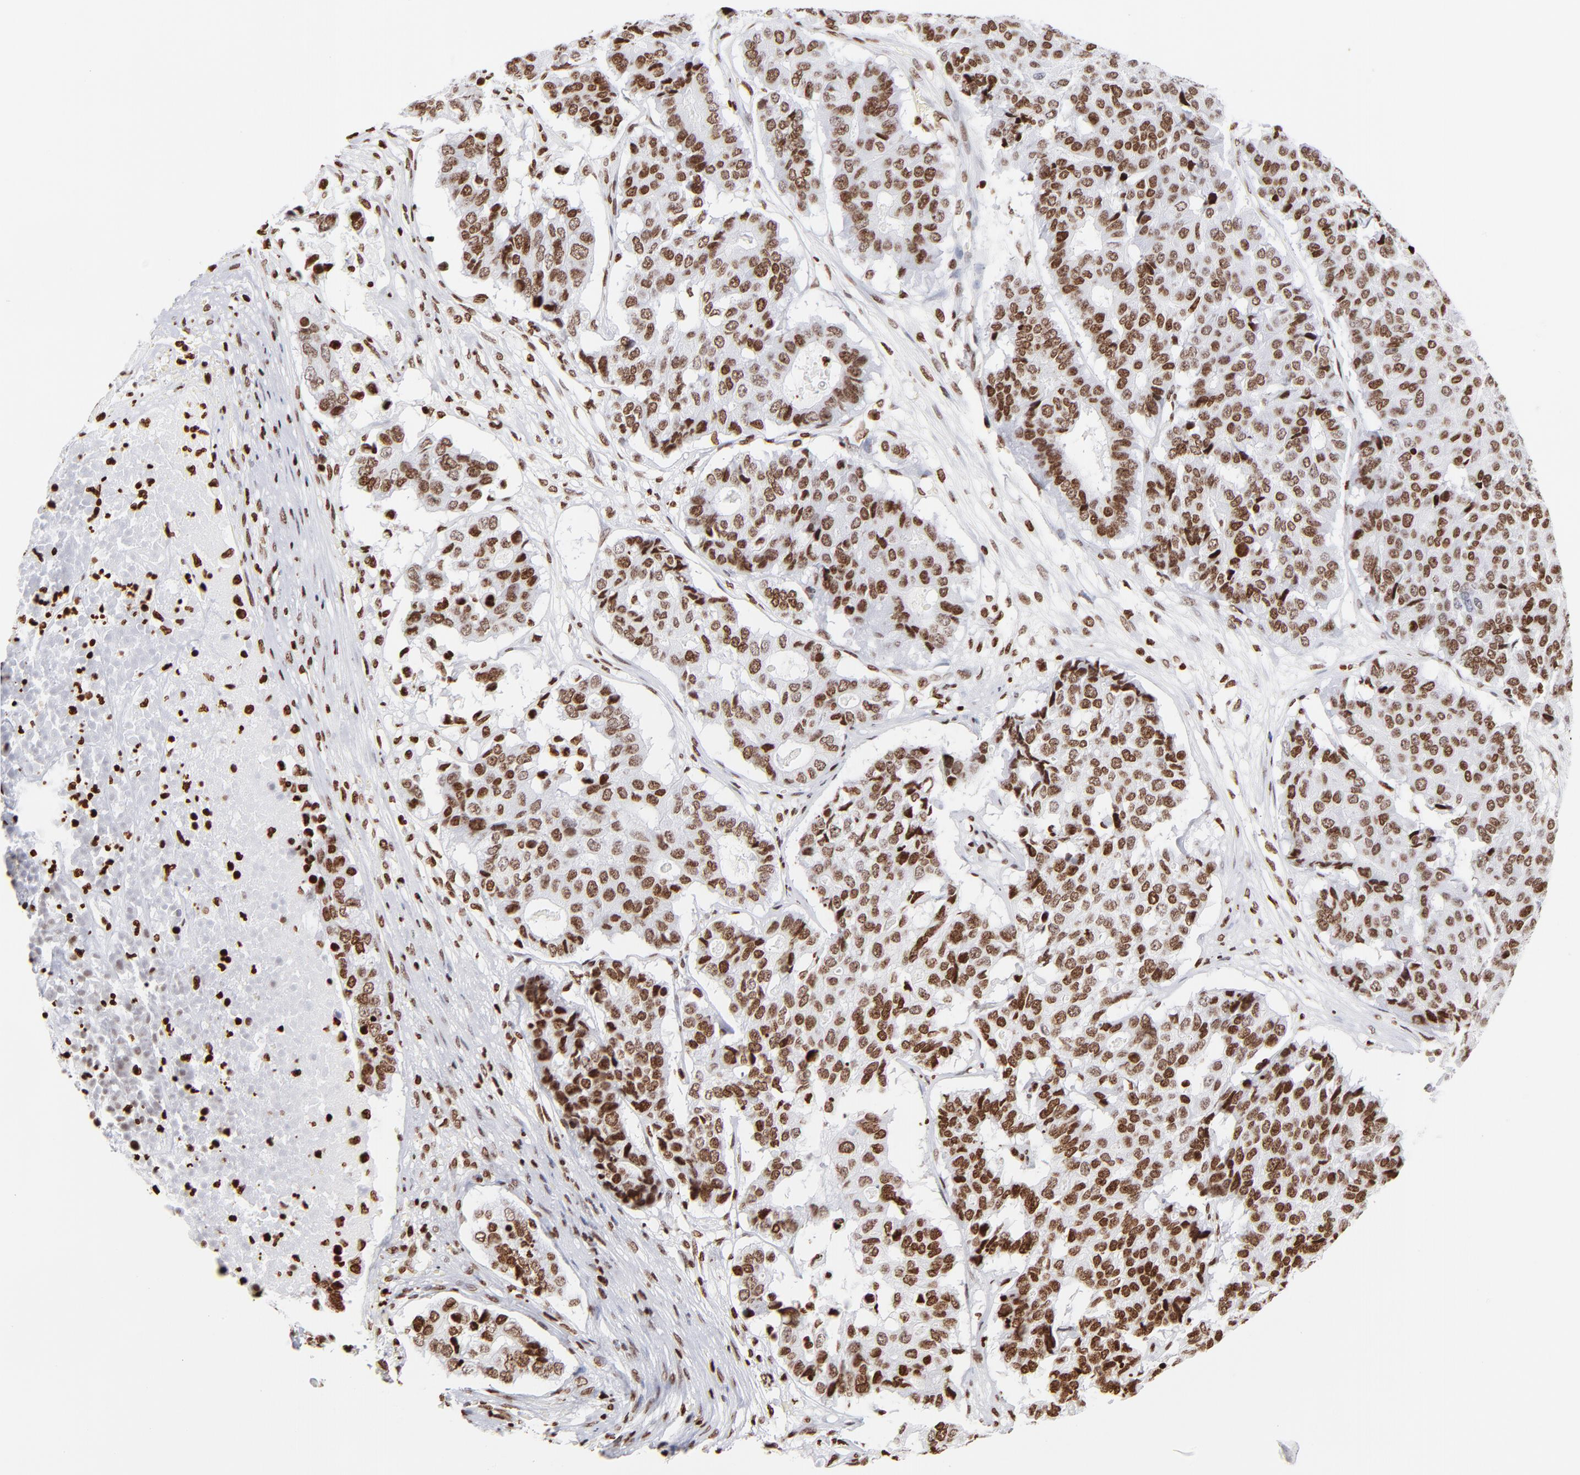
{"staining": {"intensity": "moderate", "quantity": ">75%", "location": "nuclear"}, "tissue": "pancreatic cancer", "cell_type": "Tumor cells", "image_type": "cancer", "snomed": [{"axis": "morphology", "description": "Adenocarcinoma, NOS"}, {"axis": "topography", "description": "Pancreas"}], "caption": "Immunohistochemical staining of pancreatic cancer shows medium levels of moderate nuclear expression in approximately >75% of tumor cells.", "gene": "RTL4", "patient": {"sex": "male", "age": 50}}